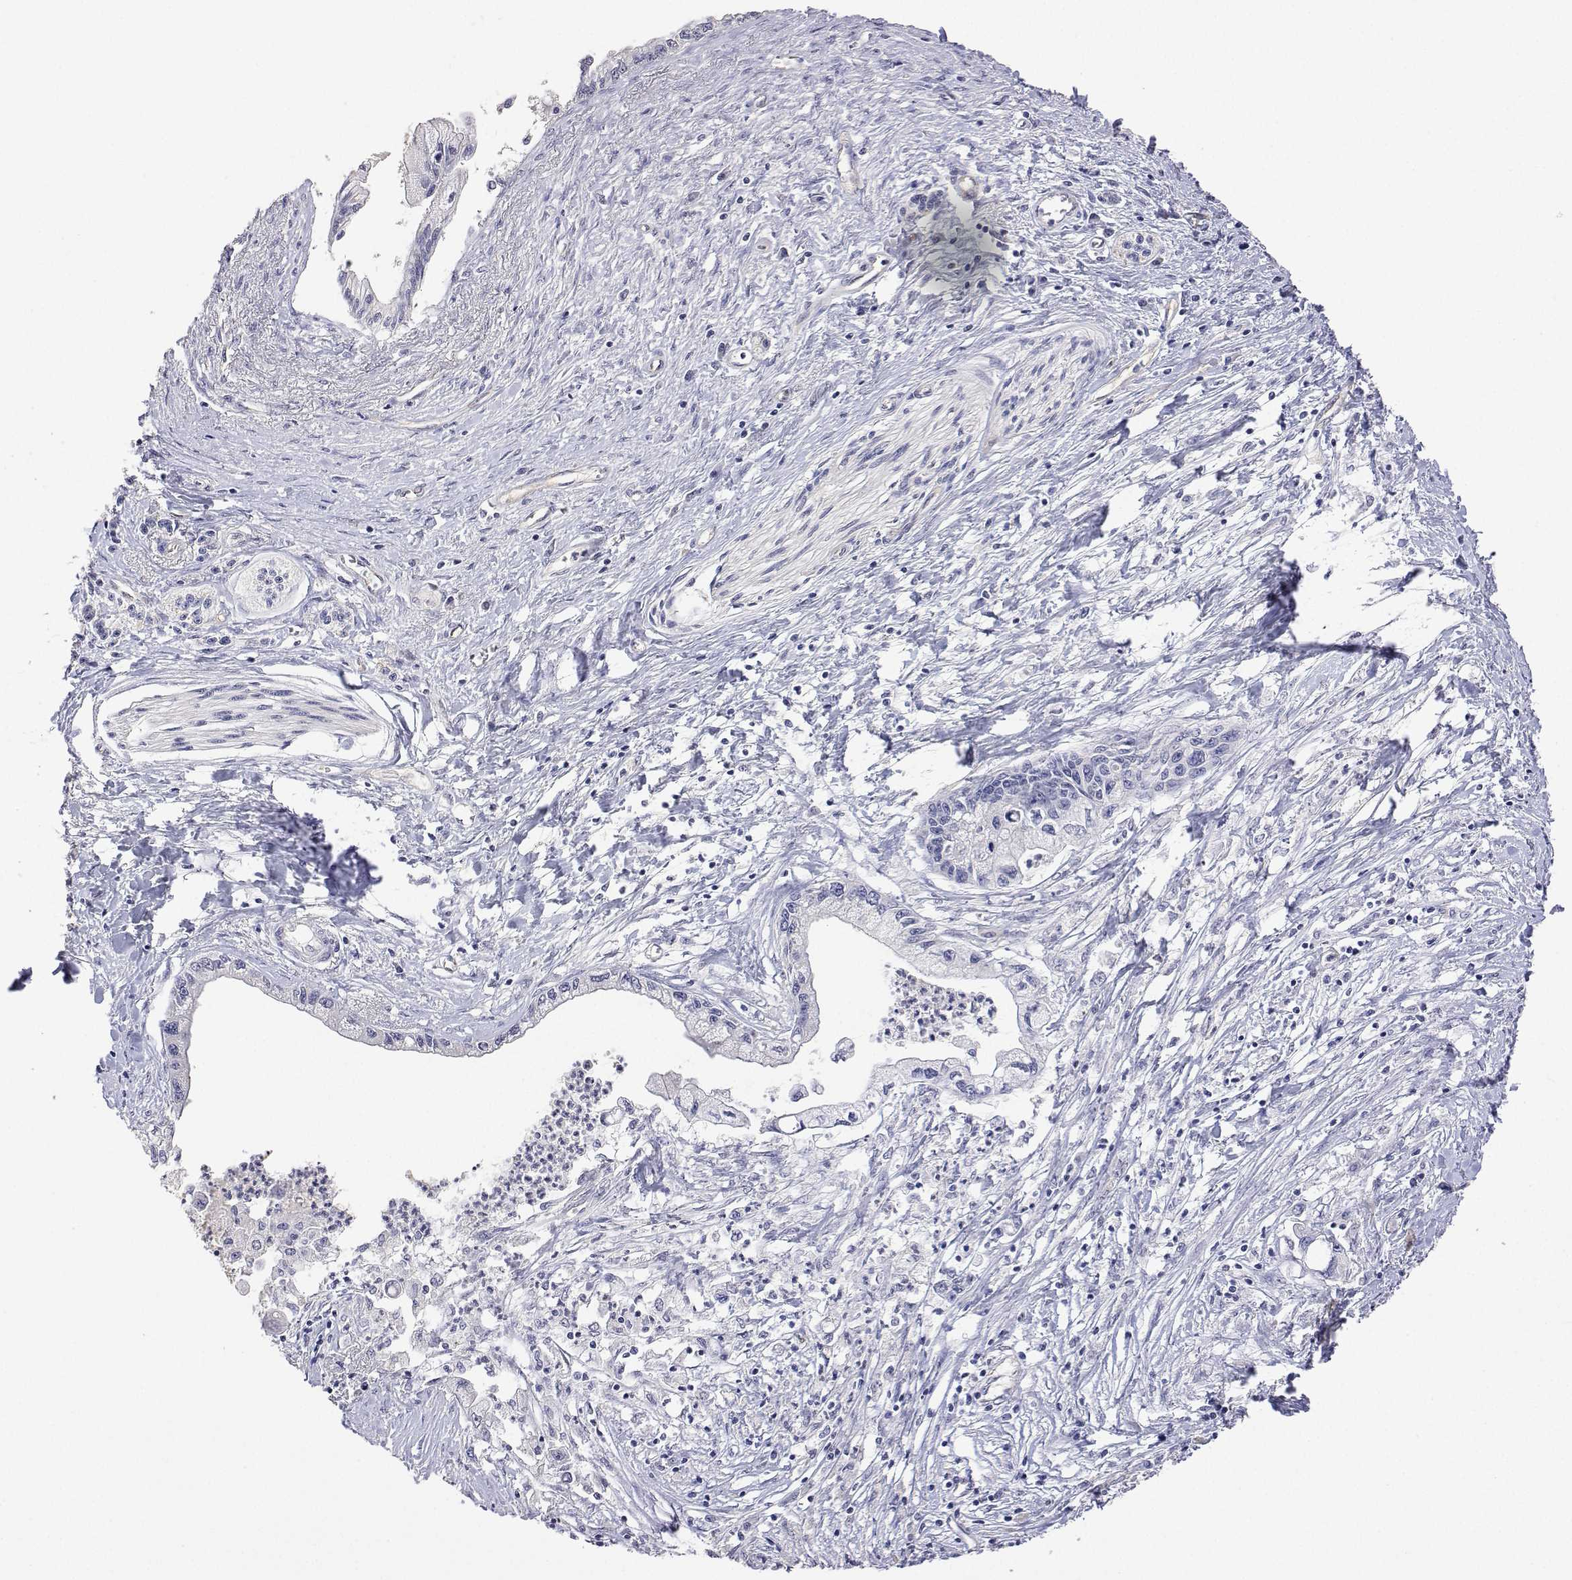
{"staining": {"intensity": "negative", "quantity": "none", "location": "none"}, "tissue": "pancreatic cancer", "cell_type": "Tumor cells", "image_type": "cancer", "snomed": [{"axis": "morphology", "description": "Adenocarcinoma, NOS"}, {"axis": "topography", "description": "Pancreas"}], "caption": "A high-resolution image shows immunohistochemistry (IHC) staining of adenocarcinoma (pancreatic), which shows no significant positivity in tumor cells.", "gene": "PLCB1", "patient": {"sex": "male", "age": 61}}